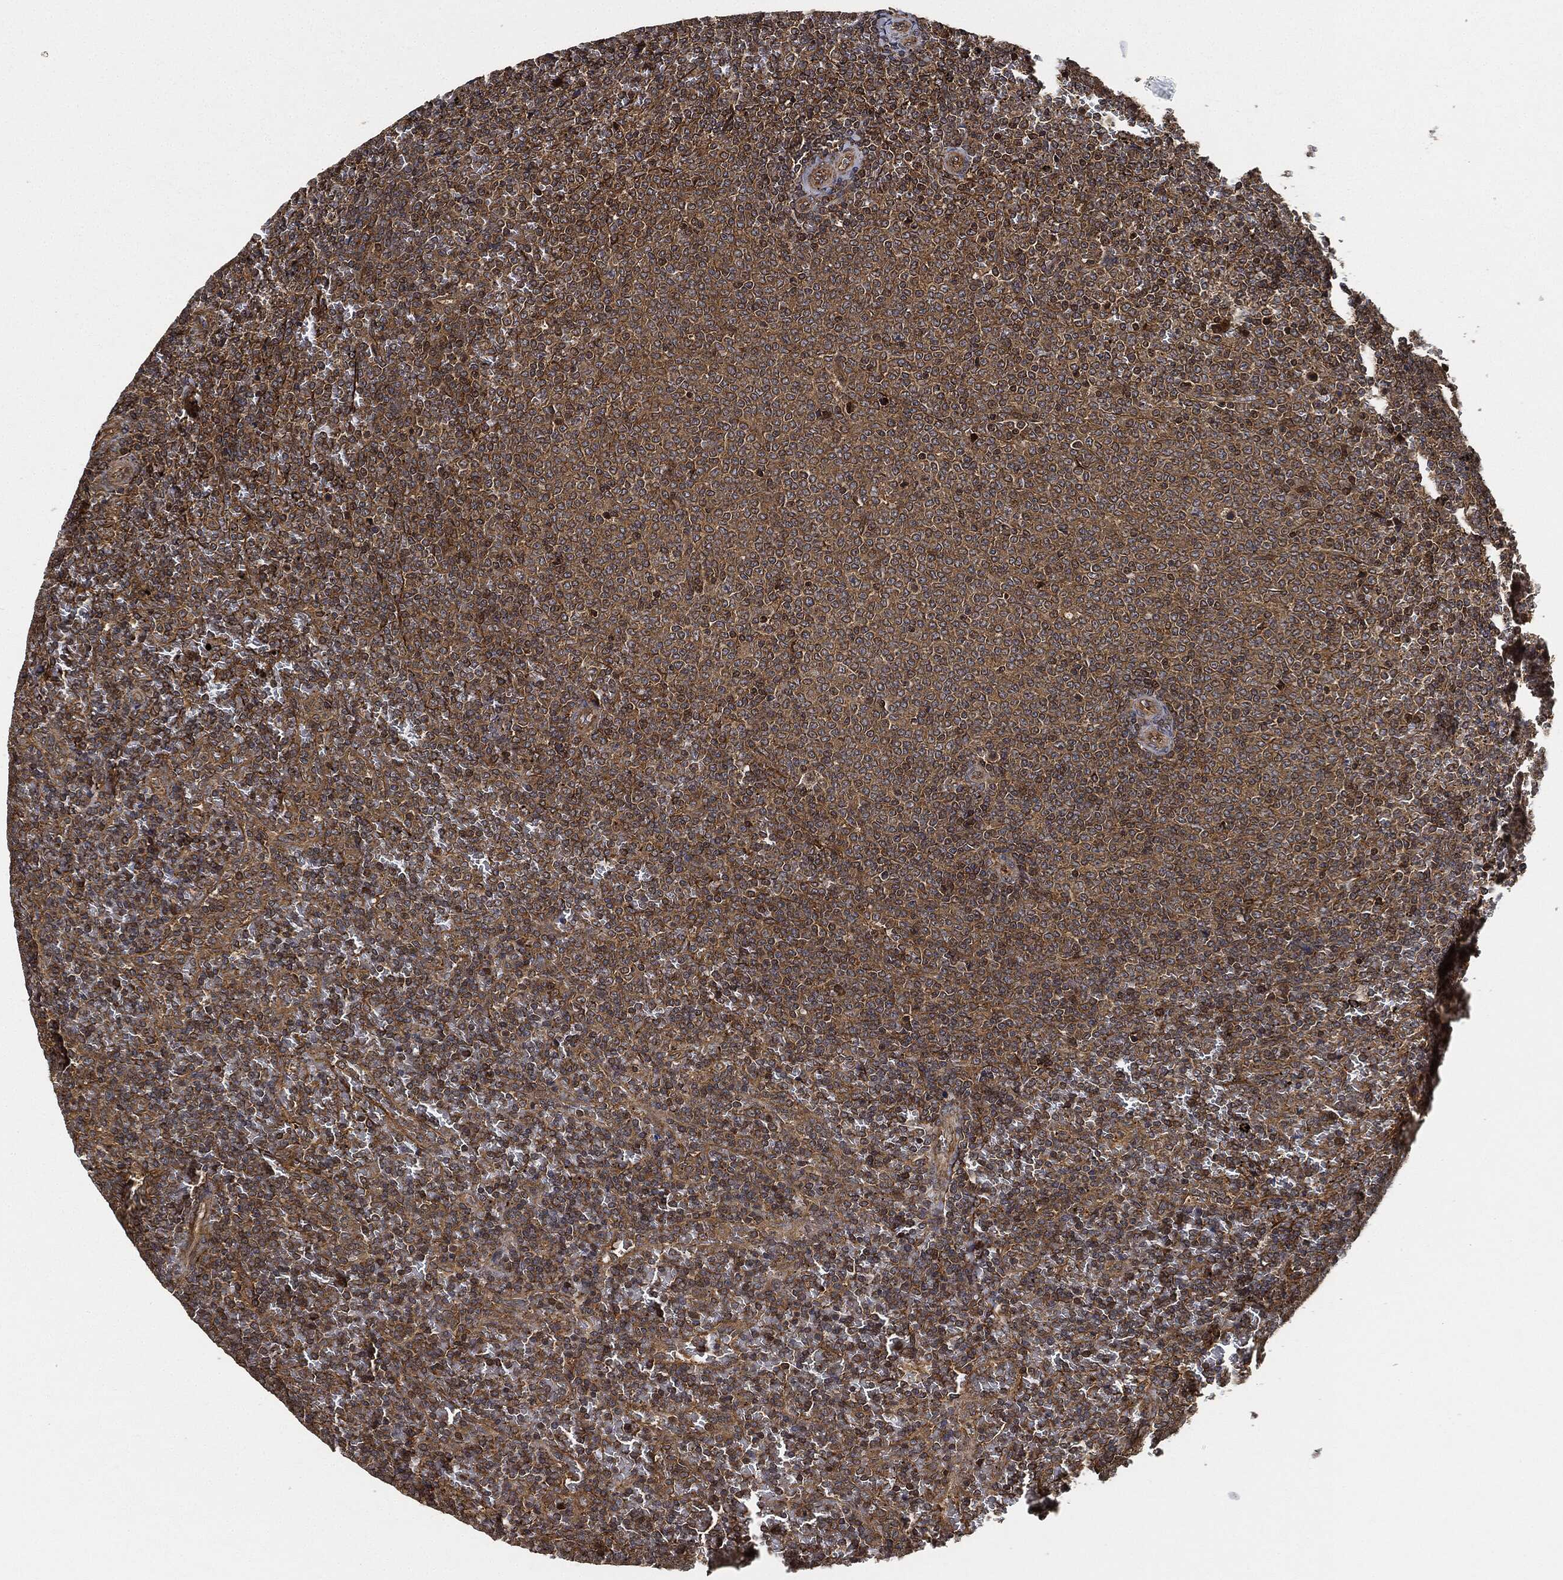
{"staining": {"intensity": "moderate", "quantity": ">75%", "location": "cytoplasmic/membranous"}, "tissue": "lymphoma", "cell_type": "Tumor cells", "image_type": "cancer", "snomed": [{"axis": "morphology", "description": "Malignant lymphoma, non-Hodgkin's type, Low grade"}, {"axis": "topography", "description": "Spleen"}], "caption": "Human lymphoma stained with a protein marker demonstrates moderate staining in tumor cells.", "gene": "CEP290", "patient": {"sex": "female", "age": 77}}